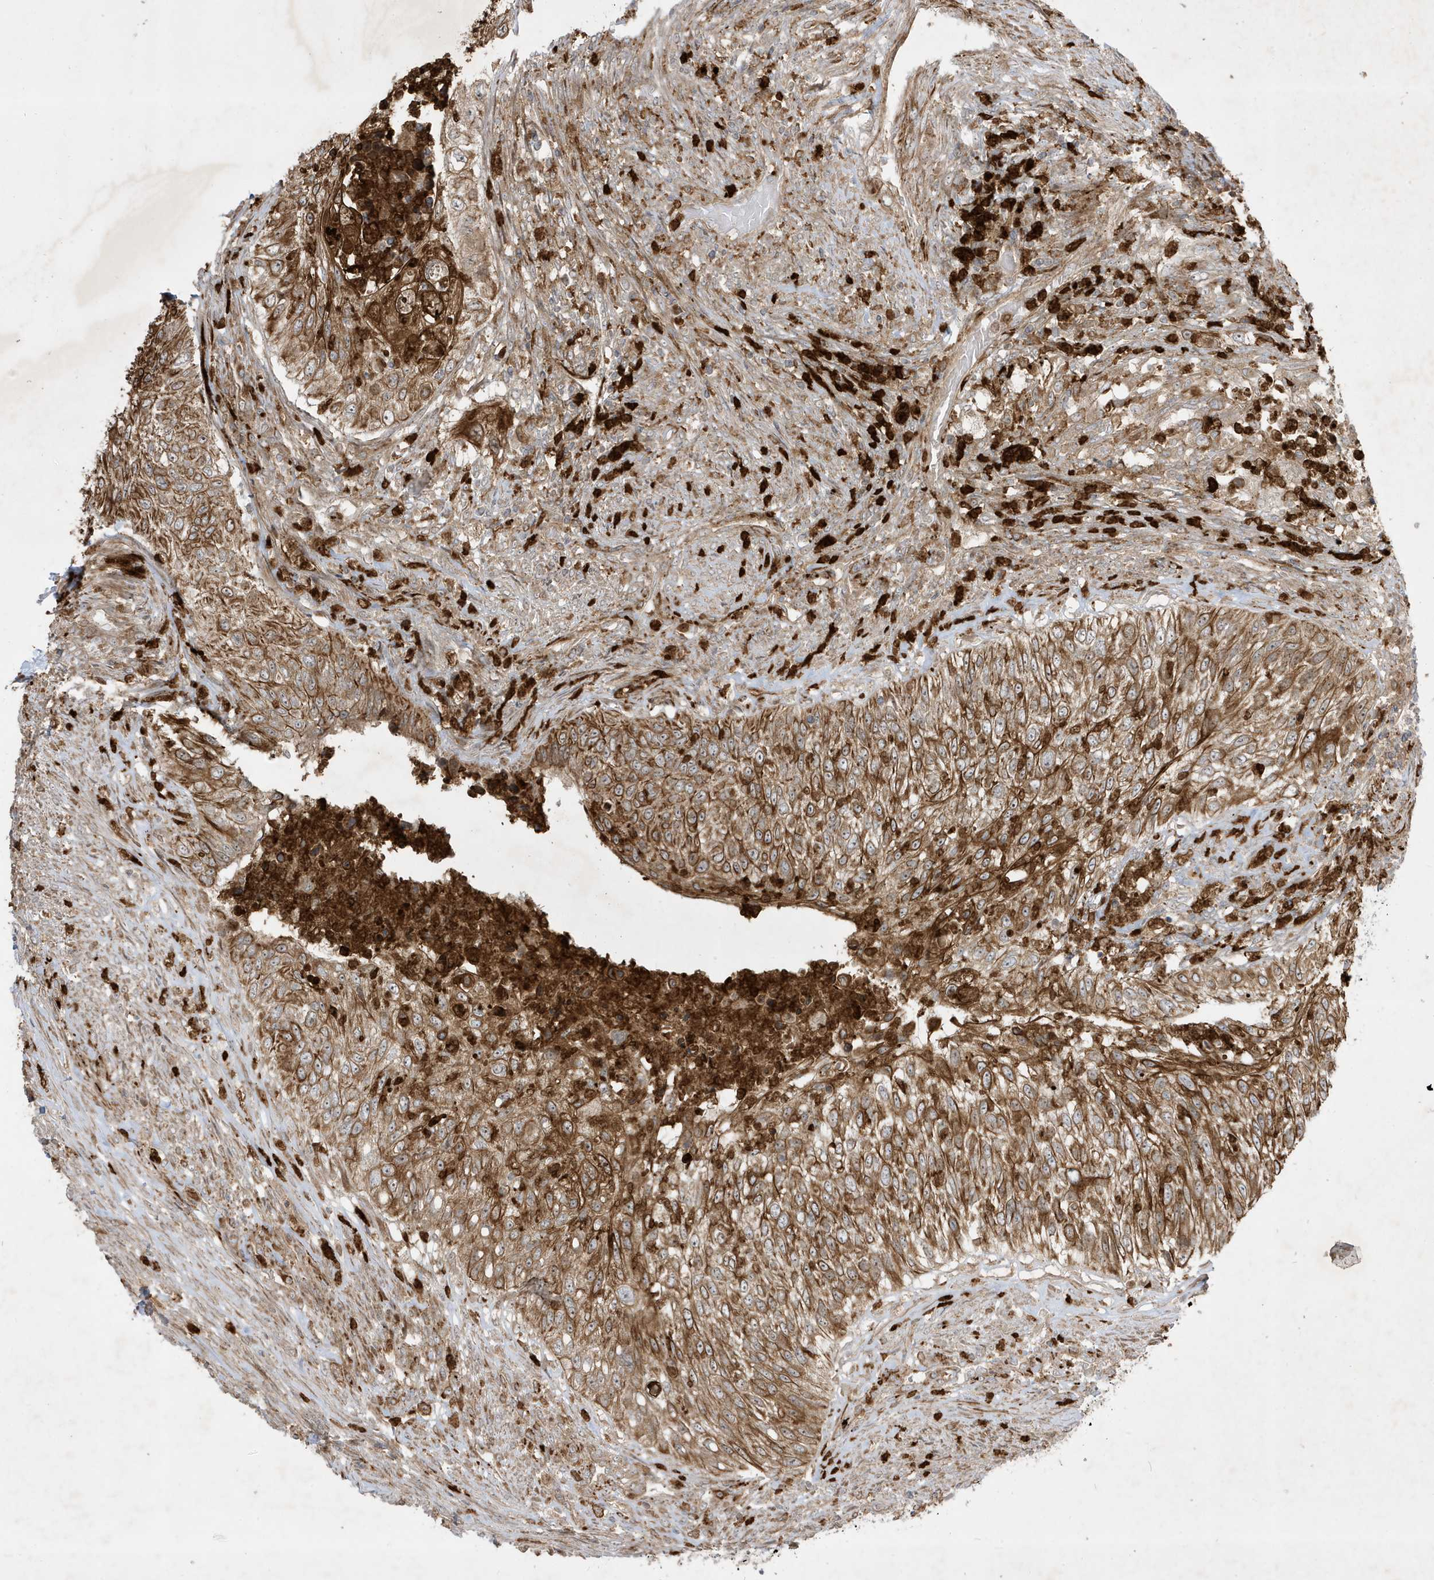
{"staining": {"intensity": "strong", "quantity": ">75%", "location": "cytoplasmic/membranous"}, "tissue": "urothelial cancer", "cell_type": "Tumor cells", "image_type": "cancer", "snomed": [{"axis": "morphology", "description": "Urothelial carcinoma, High grade"}, {"axis": "topography", "description": "Urinary bladder"}], "caption": "Strong cytoplasmic/membranous staining is identified in about >75% of tumor cells in urothelial cancer.", "gene": "IFT57", "patient": {"sex": "female", "age": 60}}